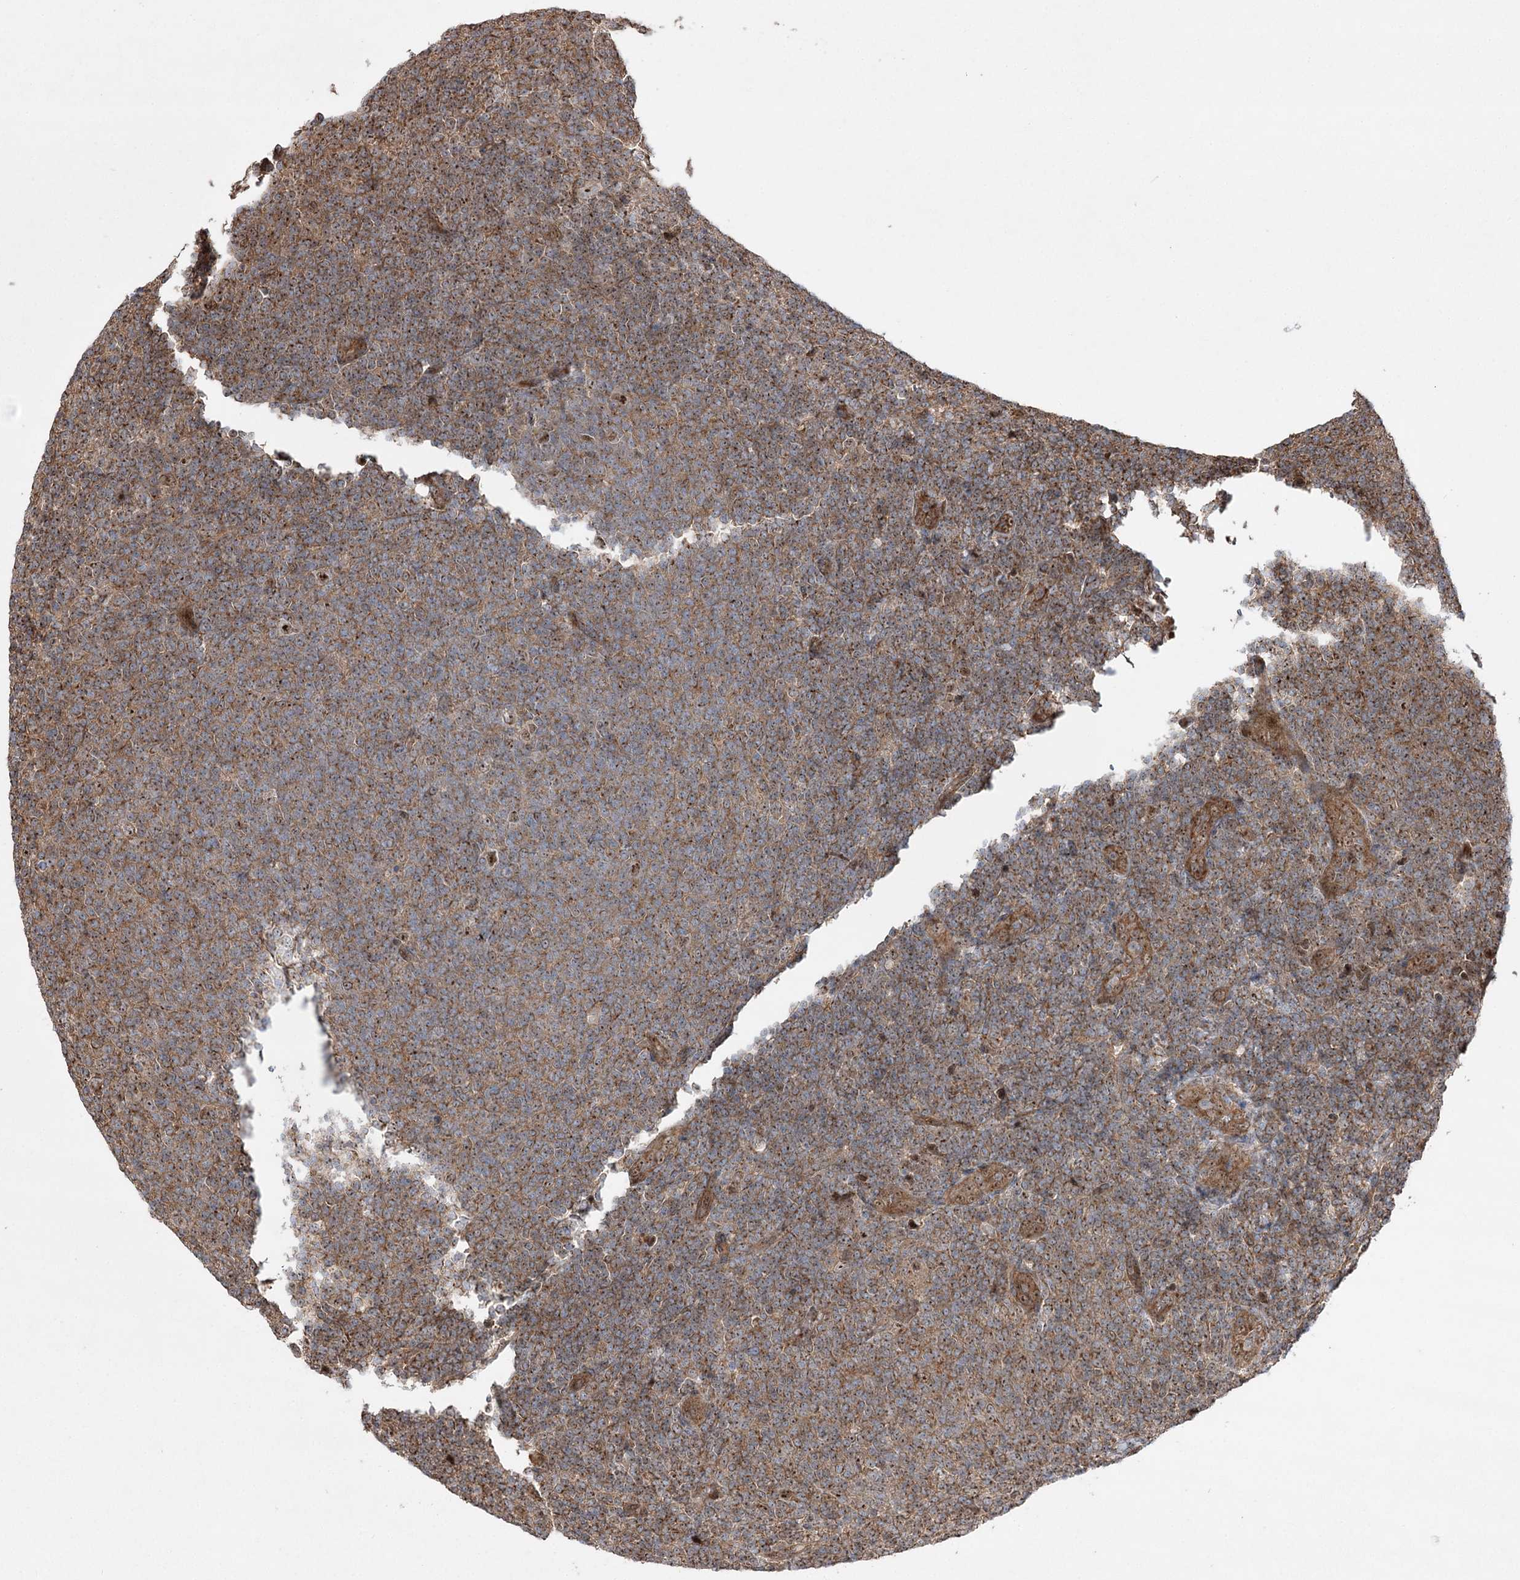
{"staining": {"intensity": "moderate", "quantity": ">75%", "location": "cytoplasmic/membranous,nuclear"}, "tissue": "lymphoma", "cell_type": "Tumor cells", "image_type": "cancer", "snomed": [{"axis": "morphology", "description": "Malignant lymphoma, non-Hodgkin's type, Low grade"}, {"axis": "topography", "description": "Lymph node"}], "caption": "High-power microscopy captured an IHC histopathology image of malignant lymphoma, non-Hodgkin's type (low-grade), revealing moderate cytoplasmic/membranous and nuclear expression in about >75% of tumor cells.", "gene": "SERINC5", "patient": {"sex": "male", "age": 66}}